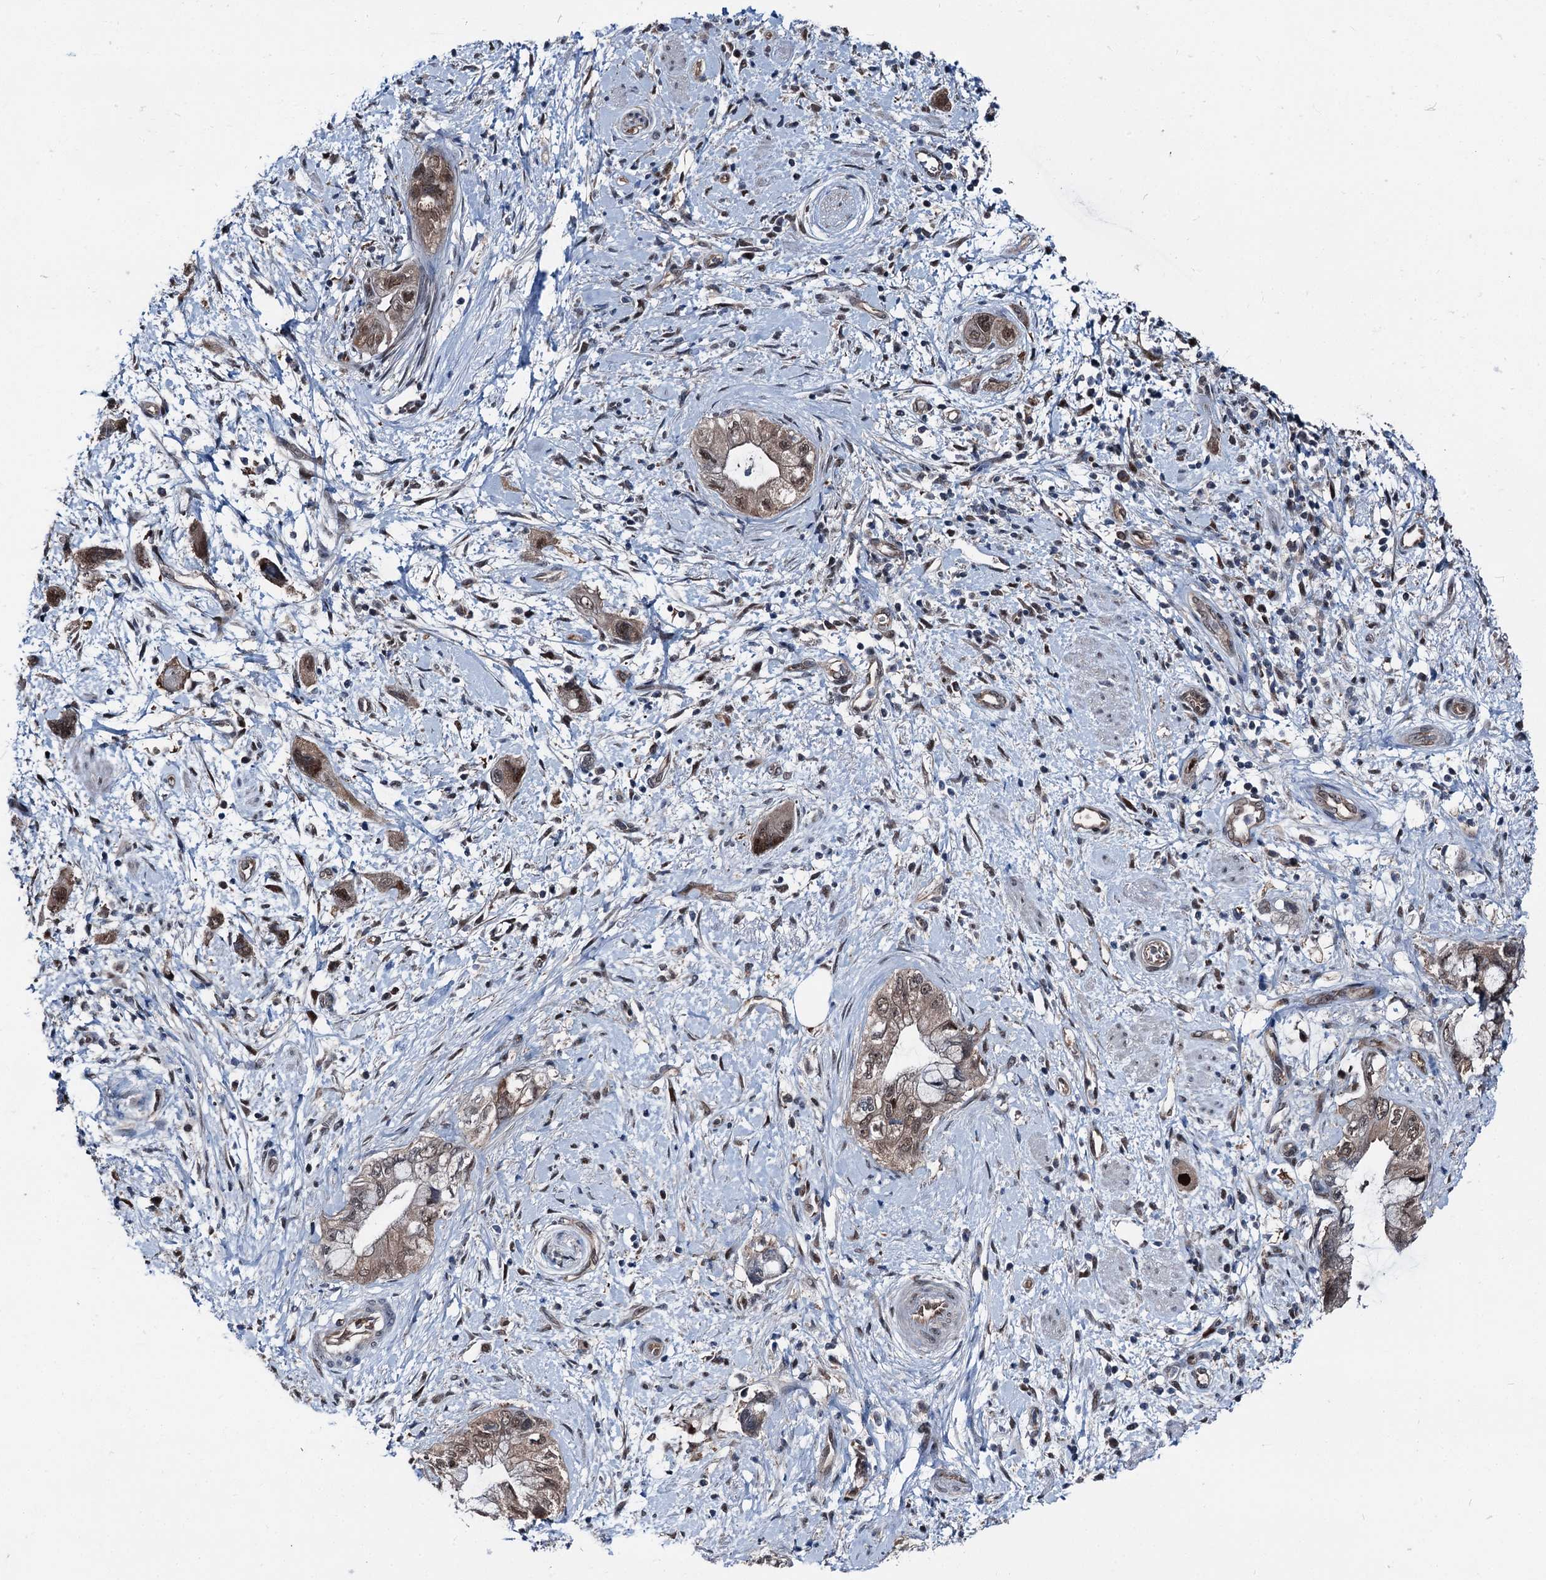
{"staining": {"intensity": "moderate", "quantity": ">75%", "location": "nuclear"}, "tissue": "pancreatic cancer", "cell_type": "Tumor cells", "image_type": "cancer", "snomed": [{"axis": "morphology", "description": "Adenocarcinoma, NOS"}, {"axis": "topography", "description": "Pancreas"}], "caption": "Immunohistochemistry photomicrograph of pancreatic adenocarcinoma stained for a protein (brown), which reveals medium levels of moderate nuclear staining in approximately >75% of tumor cells.", "gene": "PSMD13", "patient": {"sex": "female", "age": 73}}